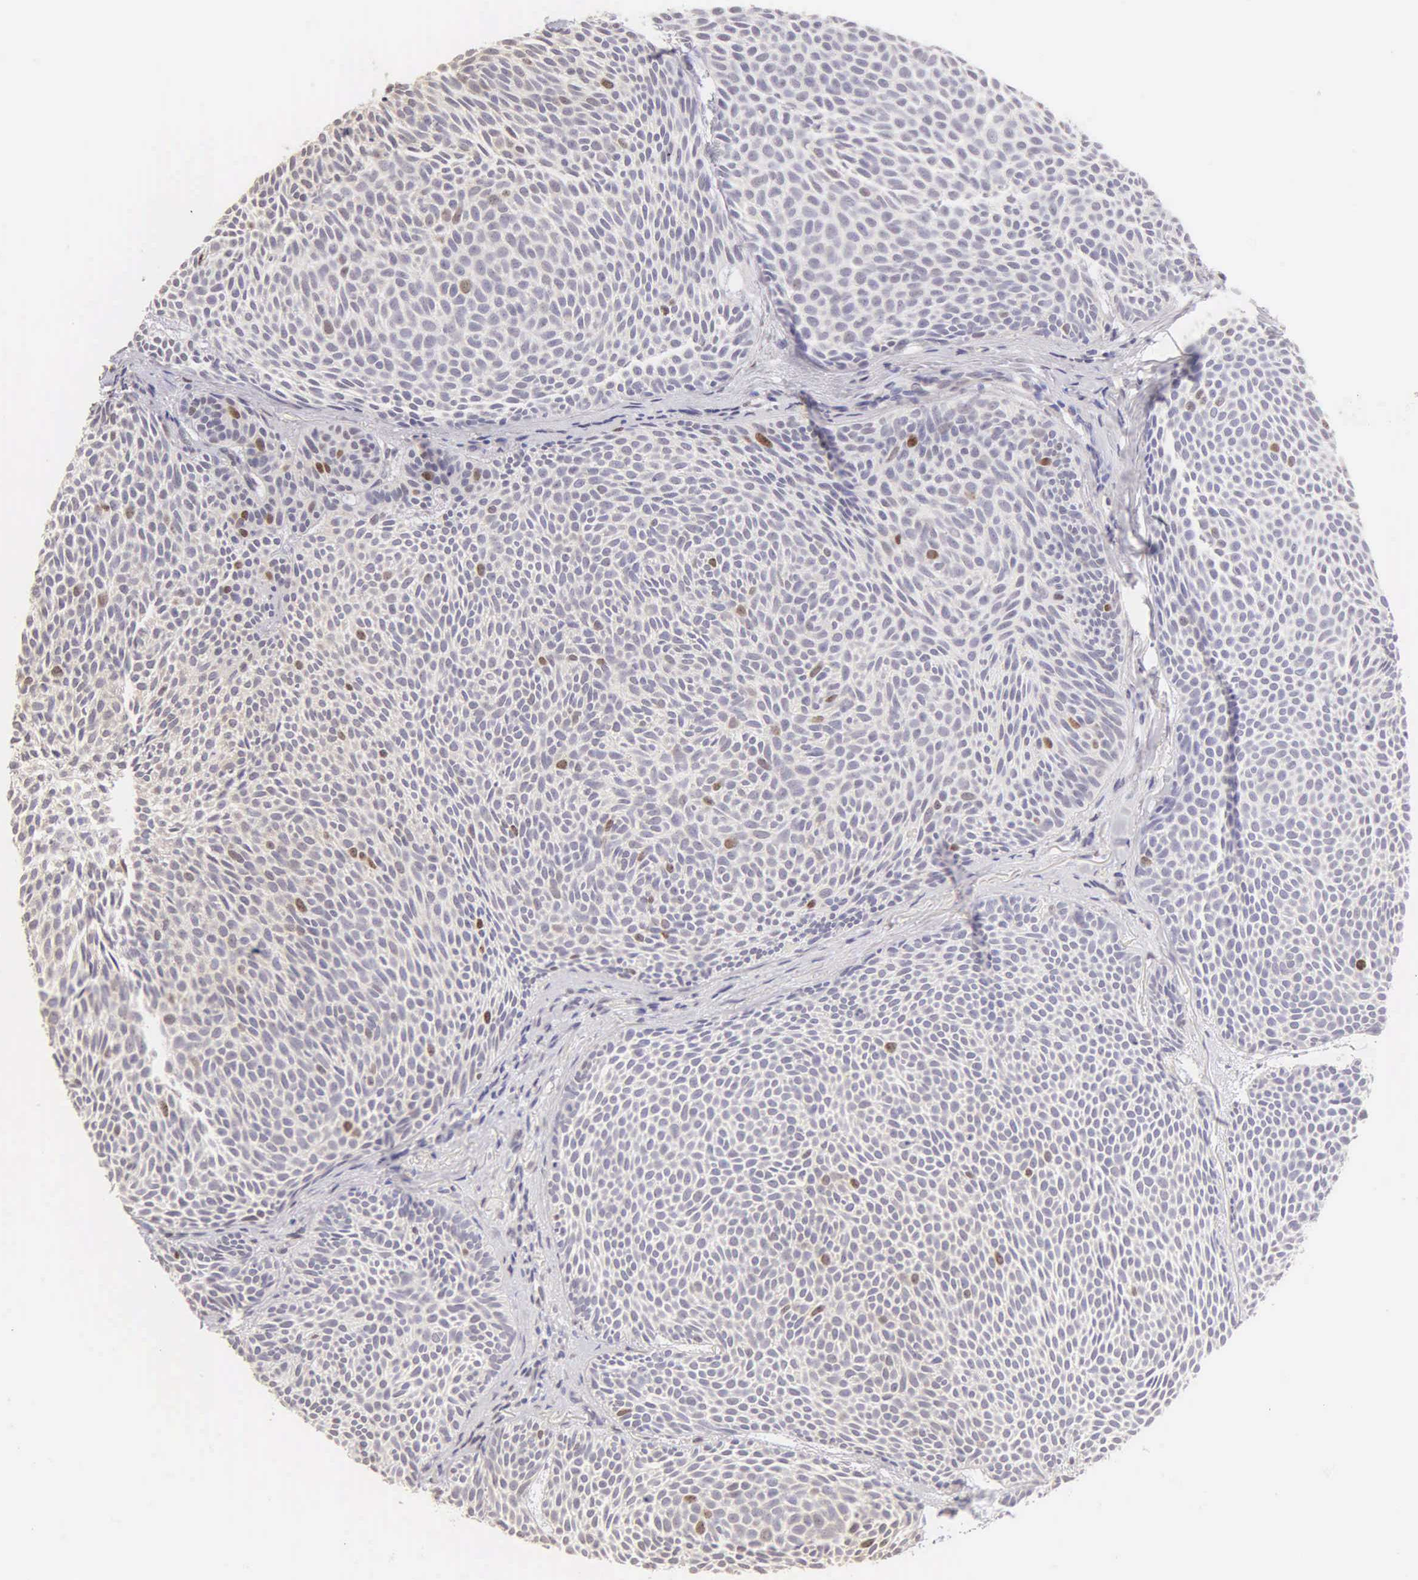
{"staining": {"intensity": "moderate", "quantity": "<25%", "location": "nuclear"}, "tissue": "skin cancer", "cell_type": "Tumor cells", "image_type": "cancer", "snomed": [{"axis": "morphology", "description": "Basal cell carcinoma"}, {"axis": "topography", "description": "Skin"}], "caption": "A brown stain labels moderate nuclear expression of a protein in skin cancer tumor cells. (Brightfield microscopy of DAB IHC at high magnification).", "gene": "MKI67", "patient": {"sex": "male", "age": 84}}